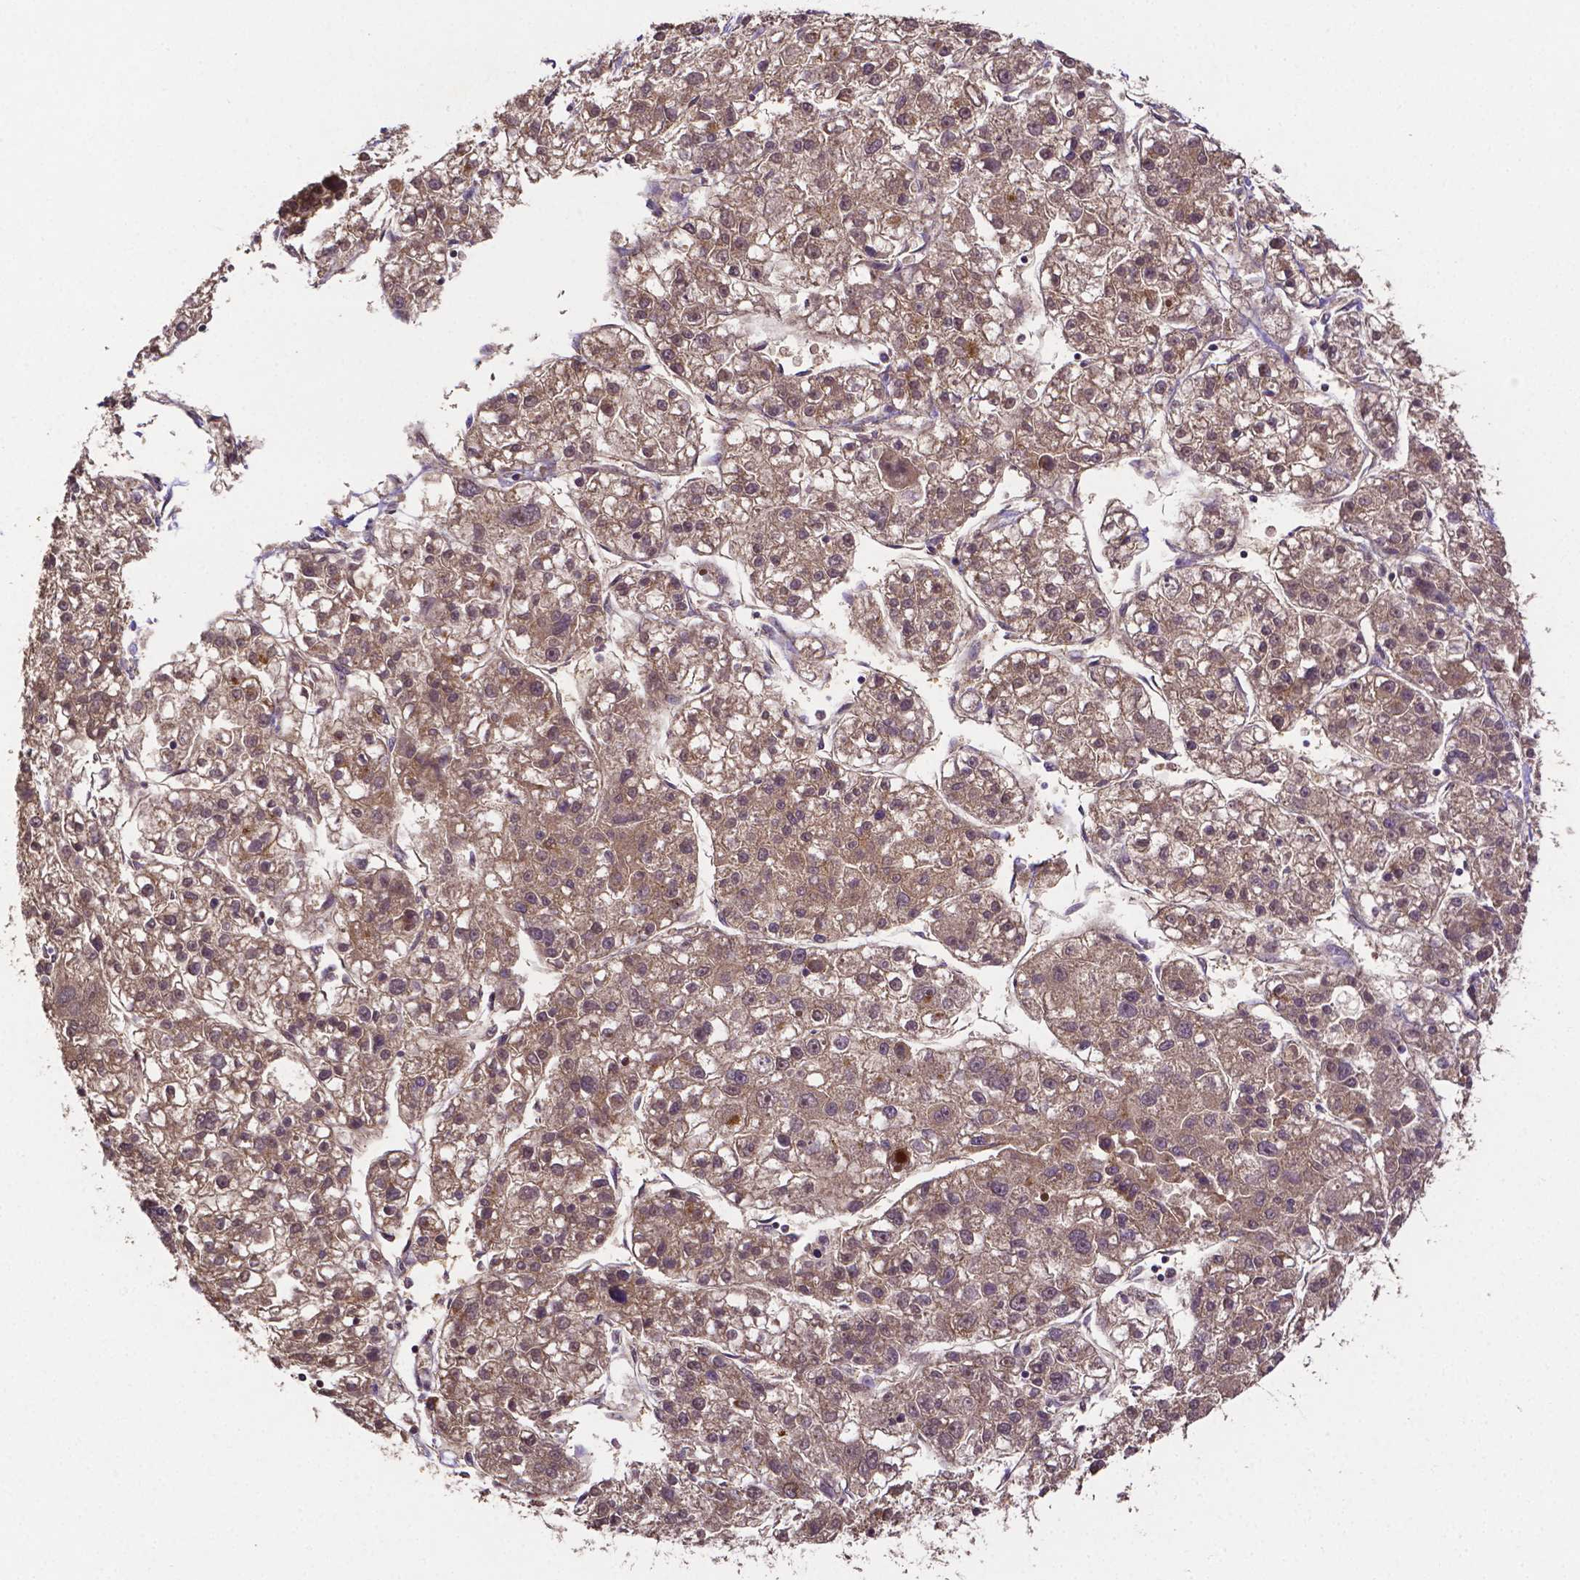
{"staining": {"intensity": "weak", "quantity": ">75%", "location": "cytoplasmic/membranous,nuclear"}, "tissue": "liver cancer", "cell_type": "Tumor cells", "image_type": "cancer", "snomed": [{"axis": "morphology", "description": "Carcinoma, Hepatocellular, NOS"}, {"axis": "topography", "description": "Liver"}], "caption": "IHC (DAB (3,3'-diaminobenzidine)) staining of human liver cancer (hepatocellular carcinoma) demonstrates weak cytoplasmic/membranous and nuclear protein positivity in approximately >75% of tumor cells. The staining was performed using DAB (3,3'-diaminobenzidine), with brown indicating positive protein expression. Nuclei are stained blue with hematoxylin.", "gene": "RNF123", "patient": {"sex": "male", "age": 56}}